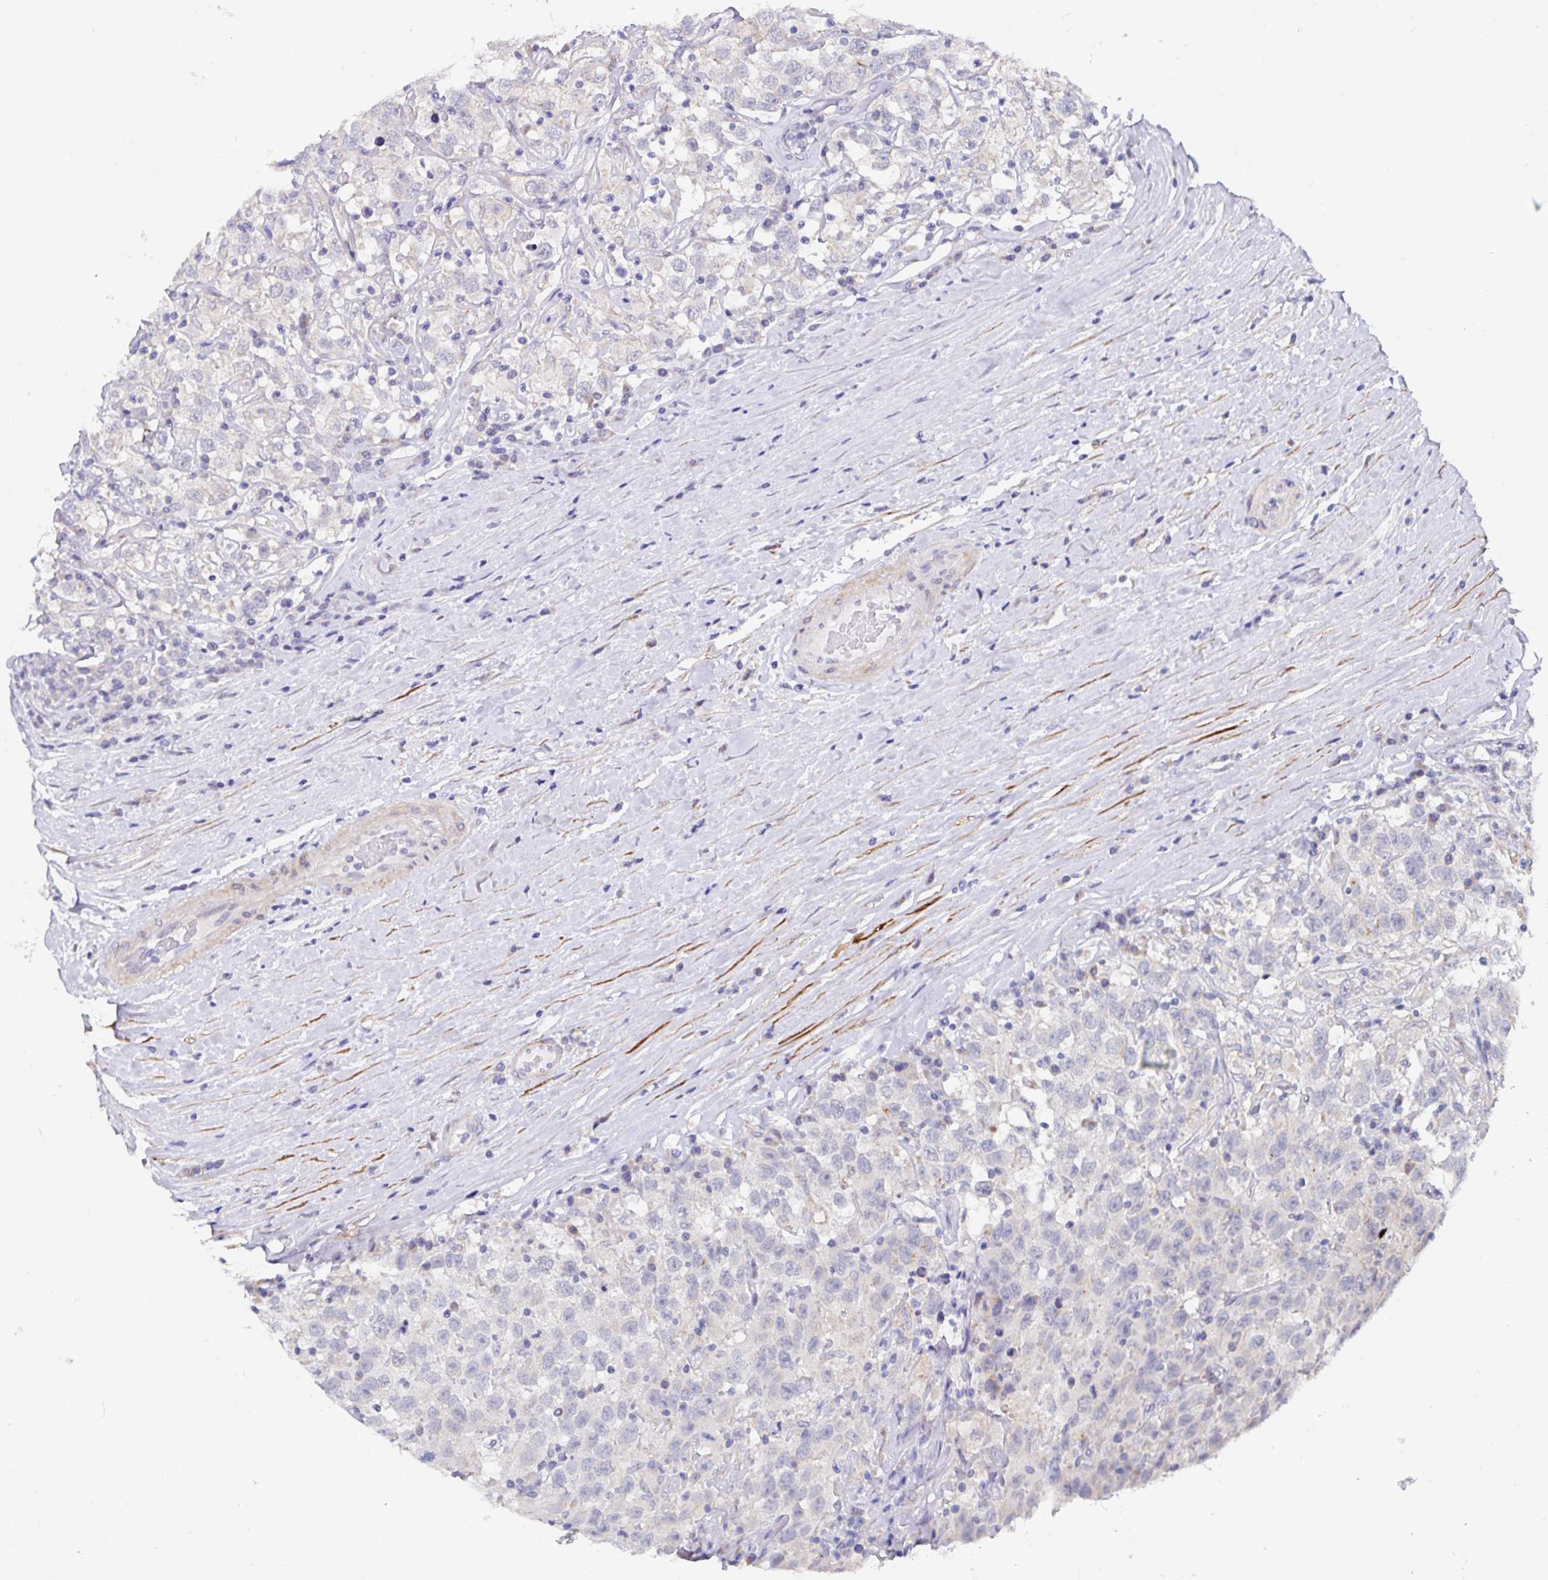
{"staining": {"intensity": "negative", "quantity": "none", "location": "none"}, "tissue": "testis cancer", "cell_type": "Tumor cells", "image_type": "cancer", "snomed": [{"axis": "morphology", "description": "Seminoma, NOS"}, {"axis": "topography", "description": "Testis"}], "caption": "Micrograph shows no protein staining in tumor cells of seminoma (testis) tissue.", "gene": "ZIK1", "patient": {"sex": "male", "age": 41}}